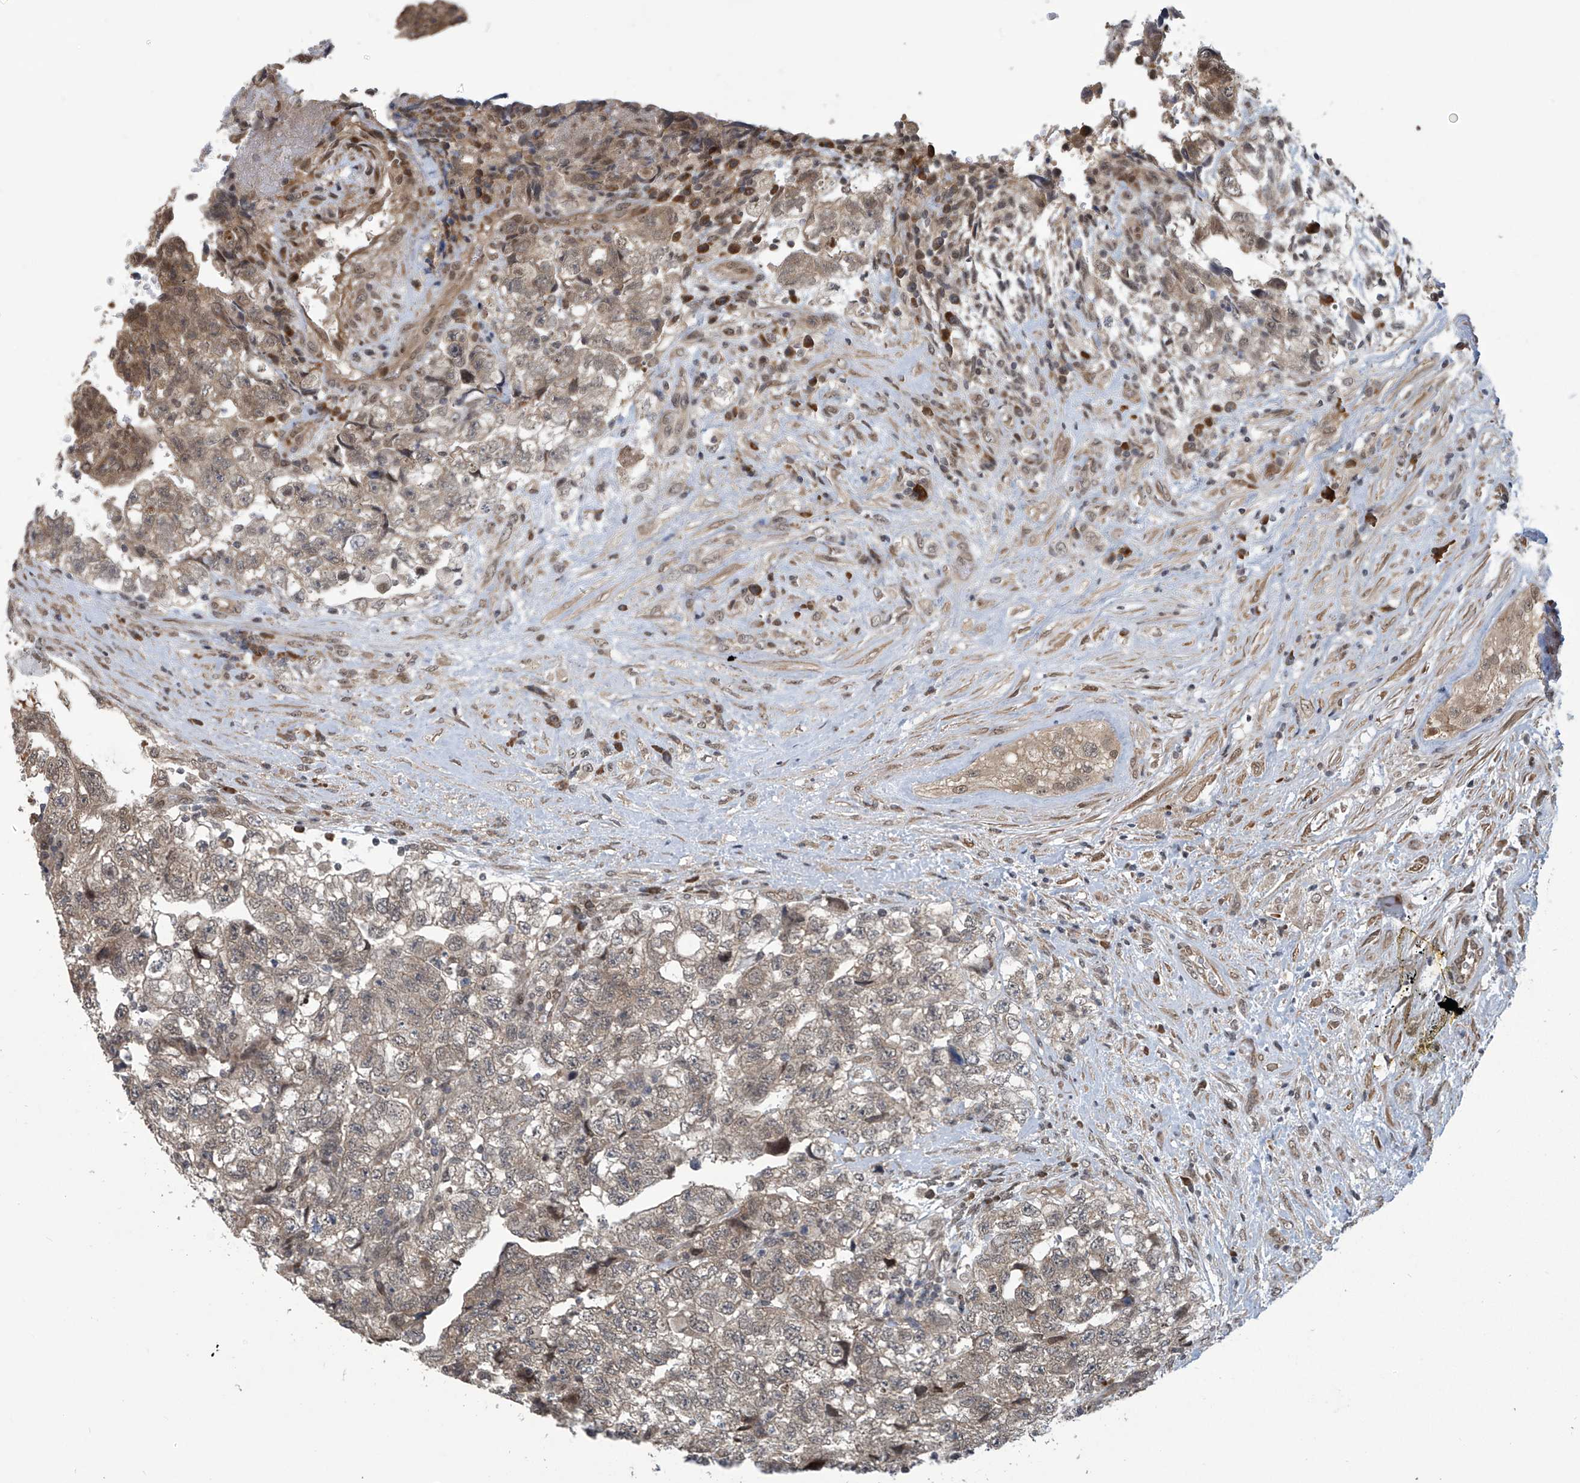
{"staining": {"intensity": "weak", "quantity": ">75%", "location": "cytoplasmic/membranous,nuclear"}, "tissue": "testis cancer", "cell_type": "Tumor cells", "image_type": "cancer", "snomed": [{"axis": "morphology", "description": "Carcinoma, Embryonal, NOS"}, {"axis": "topography", "description": "Testis"}], "caption": "Immunohistochemical staining of human testis cancer reveals low levels of weak cytoplasmic/membranous and nuclear staining in about >75% of tumor cells. Nuclei are stained in blue.", "gene": "ABHD13", "patient": {"sex": "male", "age": 36}}